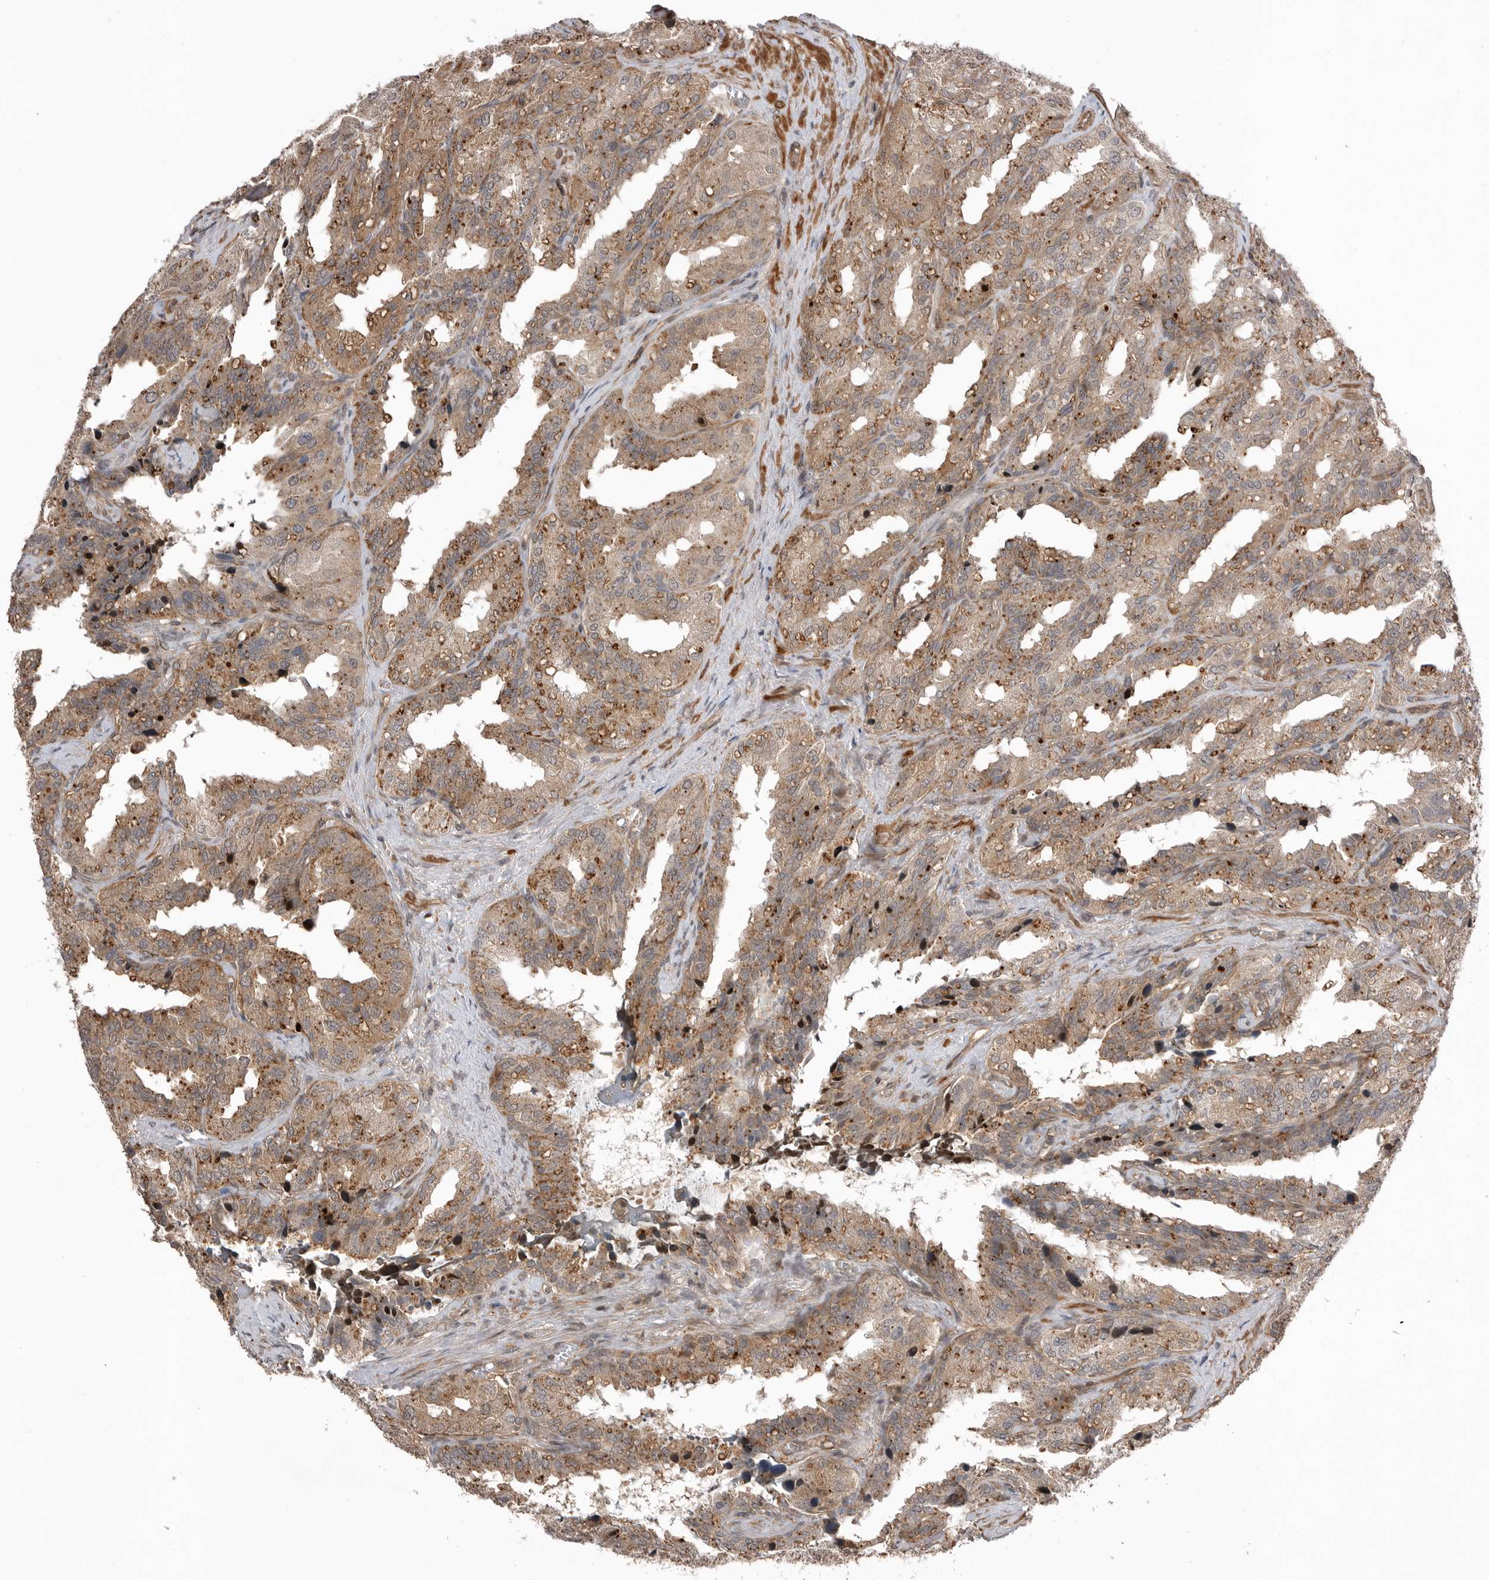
{"staining": {"intensity": "moderate", "quantity": ">75%", "location": "cytoplasmic/membranous"}, "tissue": "seminal vesicle", "cell_type": "Glandular cells", "image_type": "normal", "snomed": [{"axis": "morphology", "description": "Normal tissue, NOS"}, {"axis": "topography", "description": "Prostate"}, {"axis": "topography", "description": "Seminal veicle"}], "caption": "Protein staining of benign seminal vesicle reveals moderate cytoplasmic/membranous positivity in about >75% of glandular cells. The staining was performed using DAB (3,3'-diaminobenzidine) to visualize the protein expression in brown, while the nuclei were stained in blue with hematoxylin (Magnification: 20x).", "gene": "PEAK1", "patient": {"sex": "male", "age": 51}}